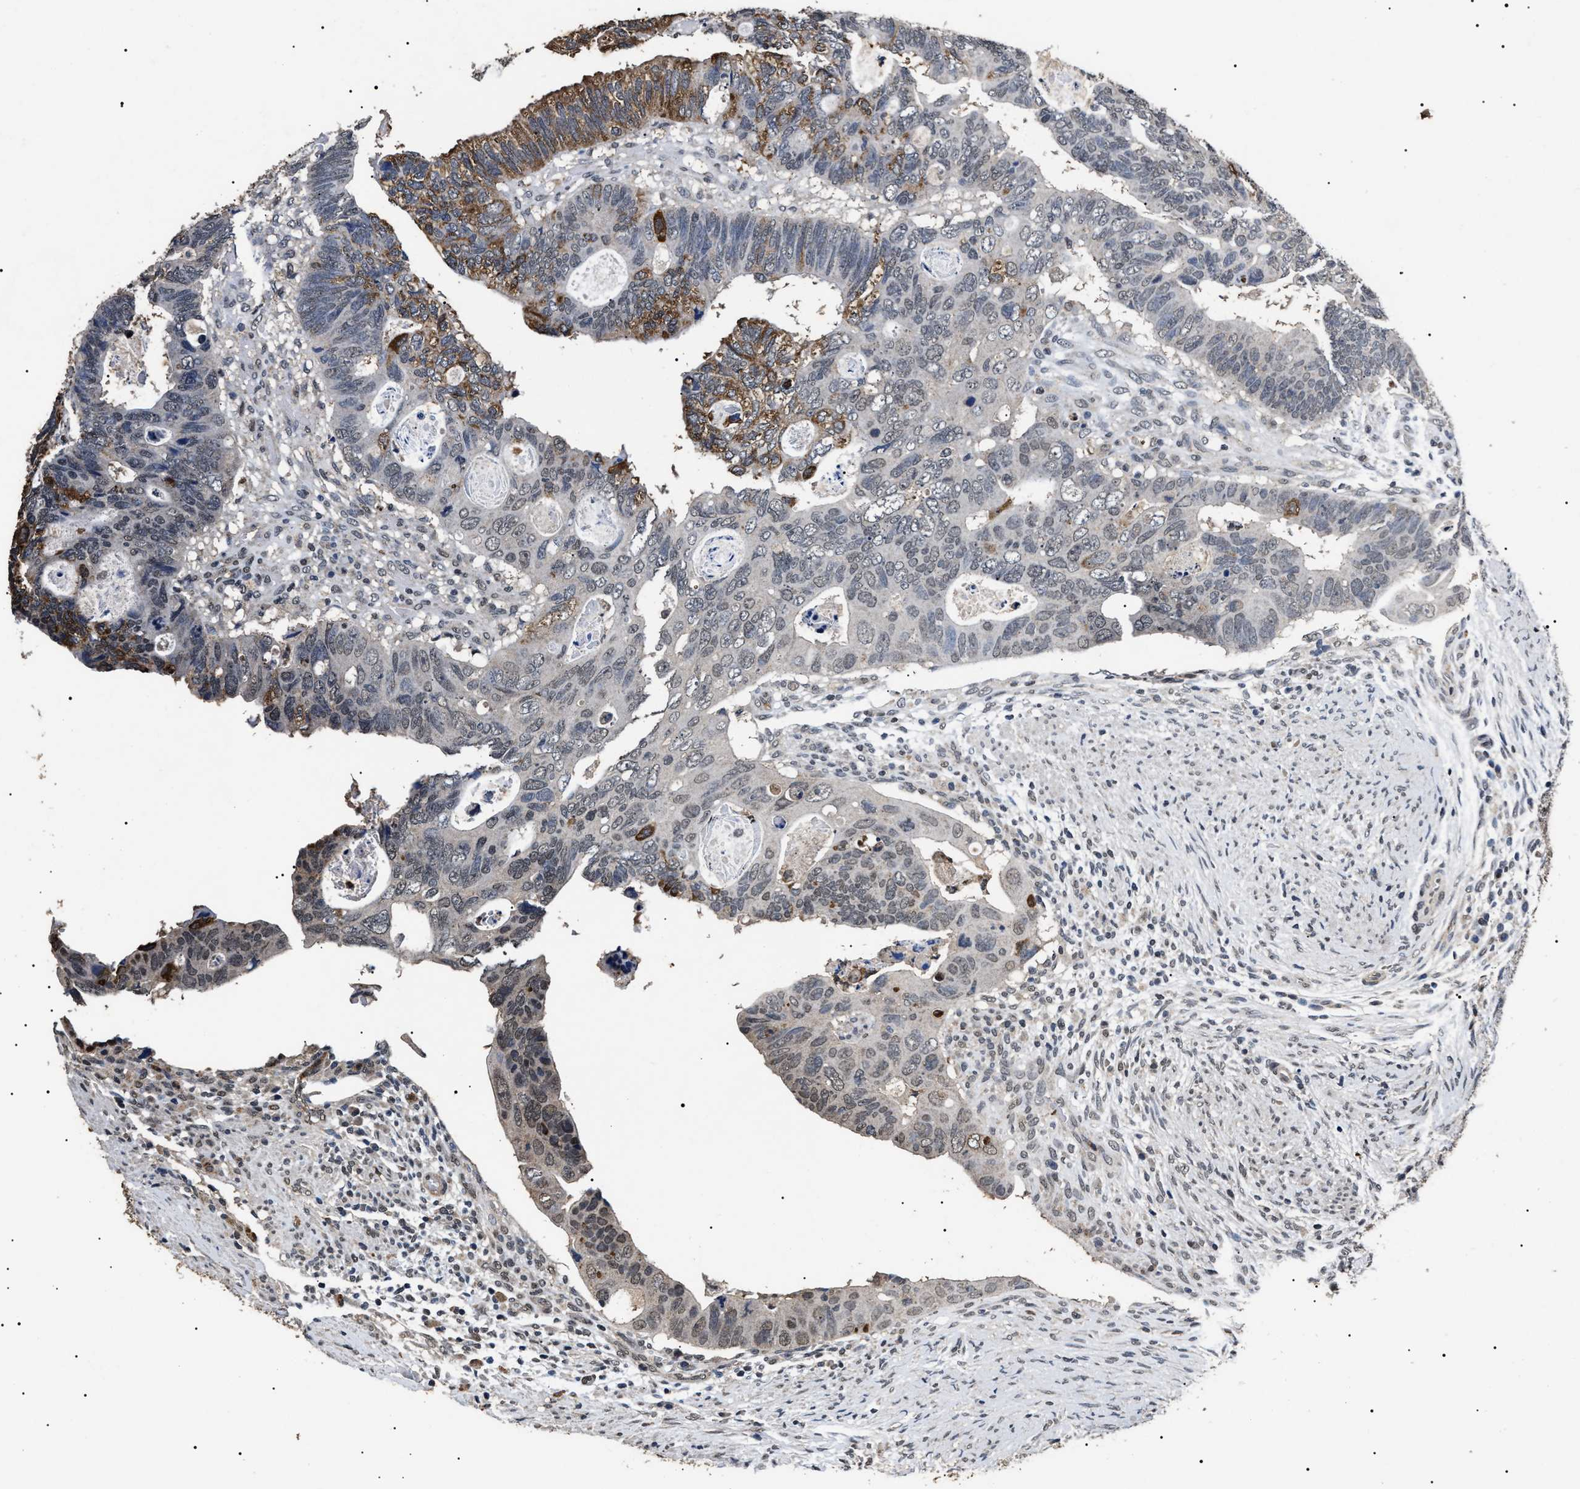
{"staining": {"intensity": "moderate", "quantity": "<25%", "location": "cytoplasmic/membranous,nuclear"}, "tissue": "colorectal cancer", "cell_type": "Tumor cells", "image_type": "cancer", "snomed": [{"axis": "morphology", "description": "Adenocarcinoma, NOS"}, {"axis": "topography", "description": "Rectum"}], "caption": "The image reveals immunohistochemical staining of colorectal adenocarcinoma. There is moderate cytoplasmic/membranous and nuclear positivity is appreciated in approximately <25% of tumor cells.", "gene": "ANP32E", "patient": {"sex": "male", "age": 53}}